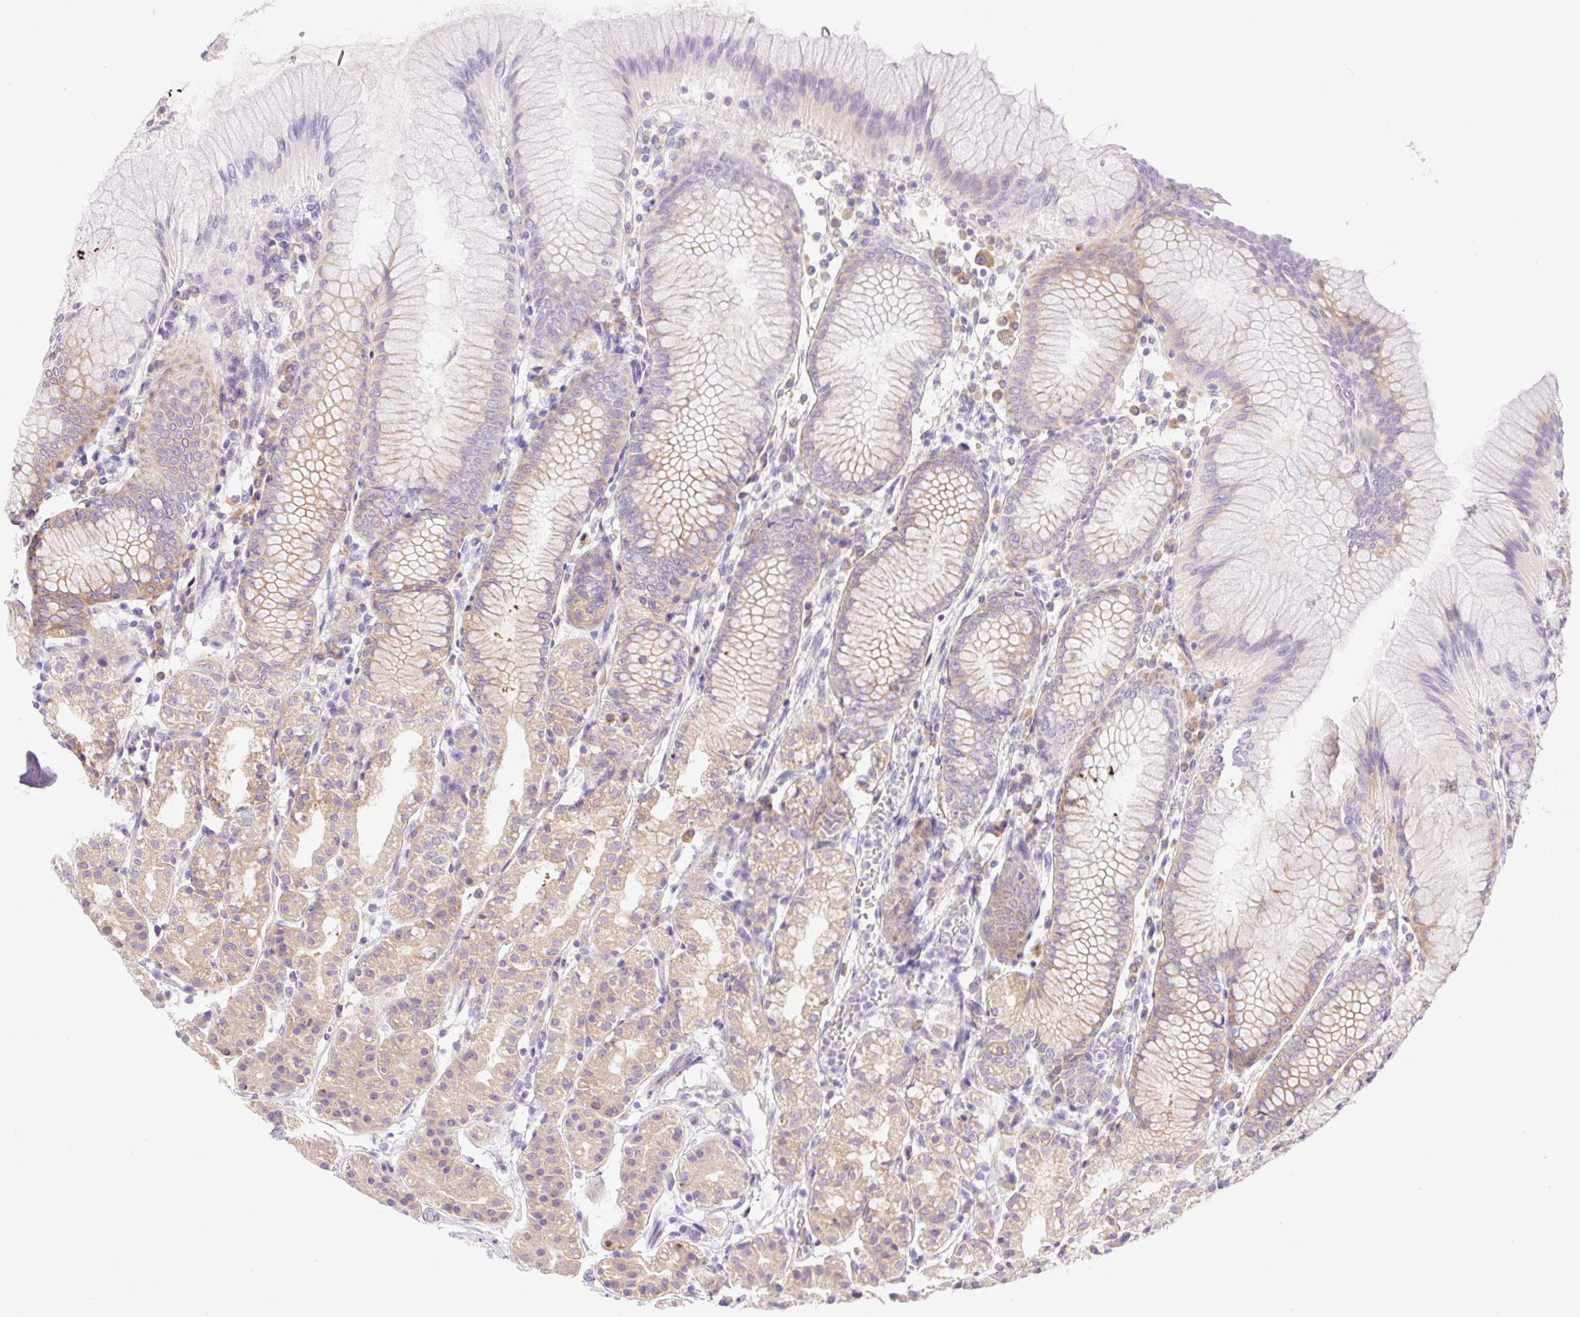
{"staining": {"intensity": "weak", "quantity": ">75%", "location": "cytoplasmic/membranous"}, "tissue": "stomach", "cell_type": "Glandular cells", "image_type": "normal", "snomed": [{"axis": "morphology", "description": "Normal tissue, NOS"}, {"axis": "topography", "description": "Stomach"}], "caption": "Weak cytoplasmic/membranous protein expression is seen in approximately >75% of glandular cells in stomach. (IHC, brightfield microscopy, high magnification).", "gene": "DENND5A", "patient": {"sex": "female", "age": 57}}